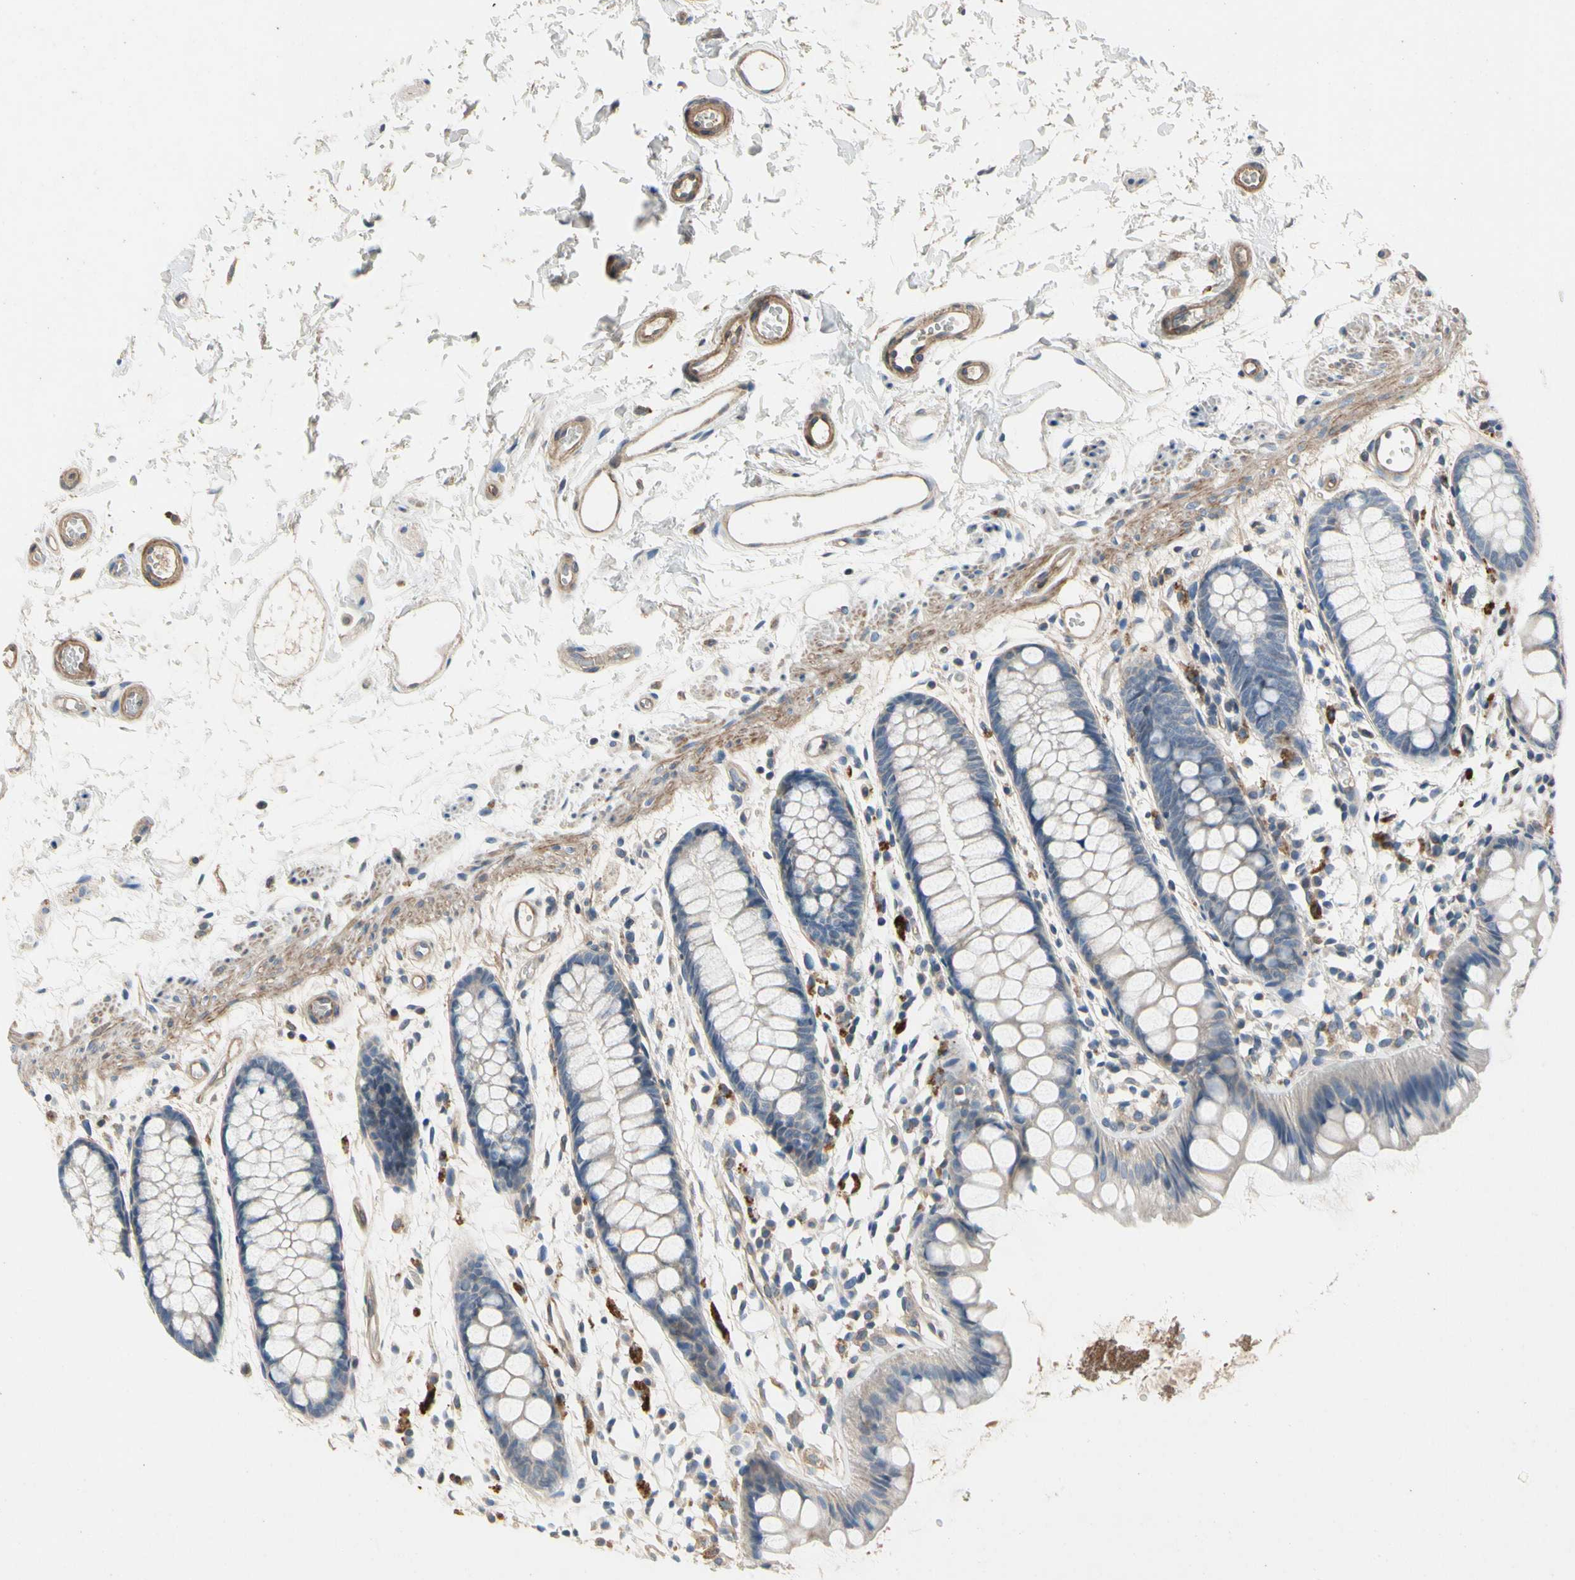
{"staining": {"intensity": "weak", "quantity": ">75%", "location": "cytoplasmic/membranous"}, "tissue": "rectum", "cell_type": "Glandular cells", "image_type": "normal", "snomed": [{"axis": "morphology", "description": "Normal tissue, NOS"}, {"axis": "topography", "description": "Rectum"}], "caption": "Glandular cells exhibit low levels of weak cytoplasmic/membranous staining in approximately >75% of cells in normal human rectum. The staining was performed using DAB (3,3'-diaminobenzidine), with brown indicating positive protein expression. Nuclei are stained blue with hematoxylin.", "gene": "CRTAC1", "patient": {"sex": "female", "age": 66}}